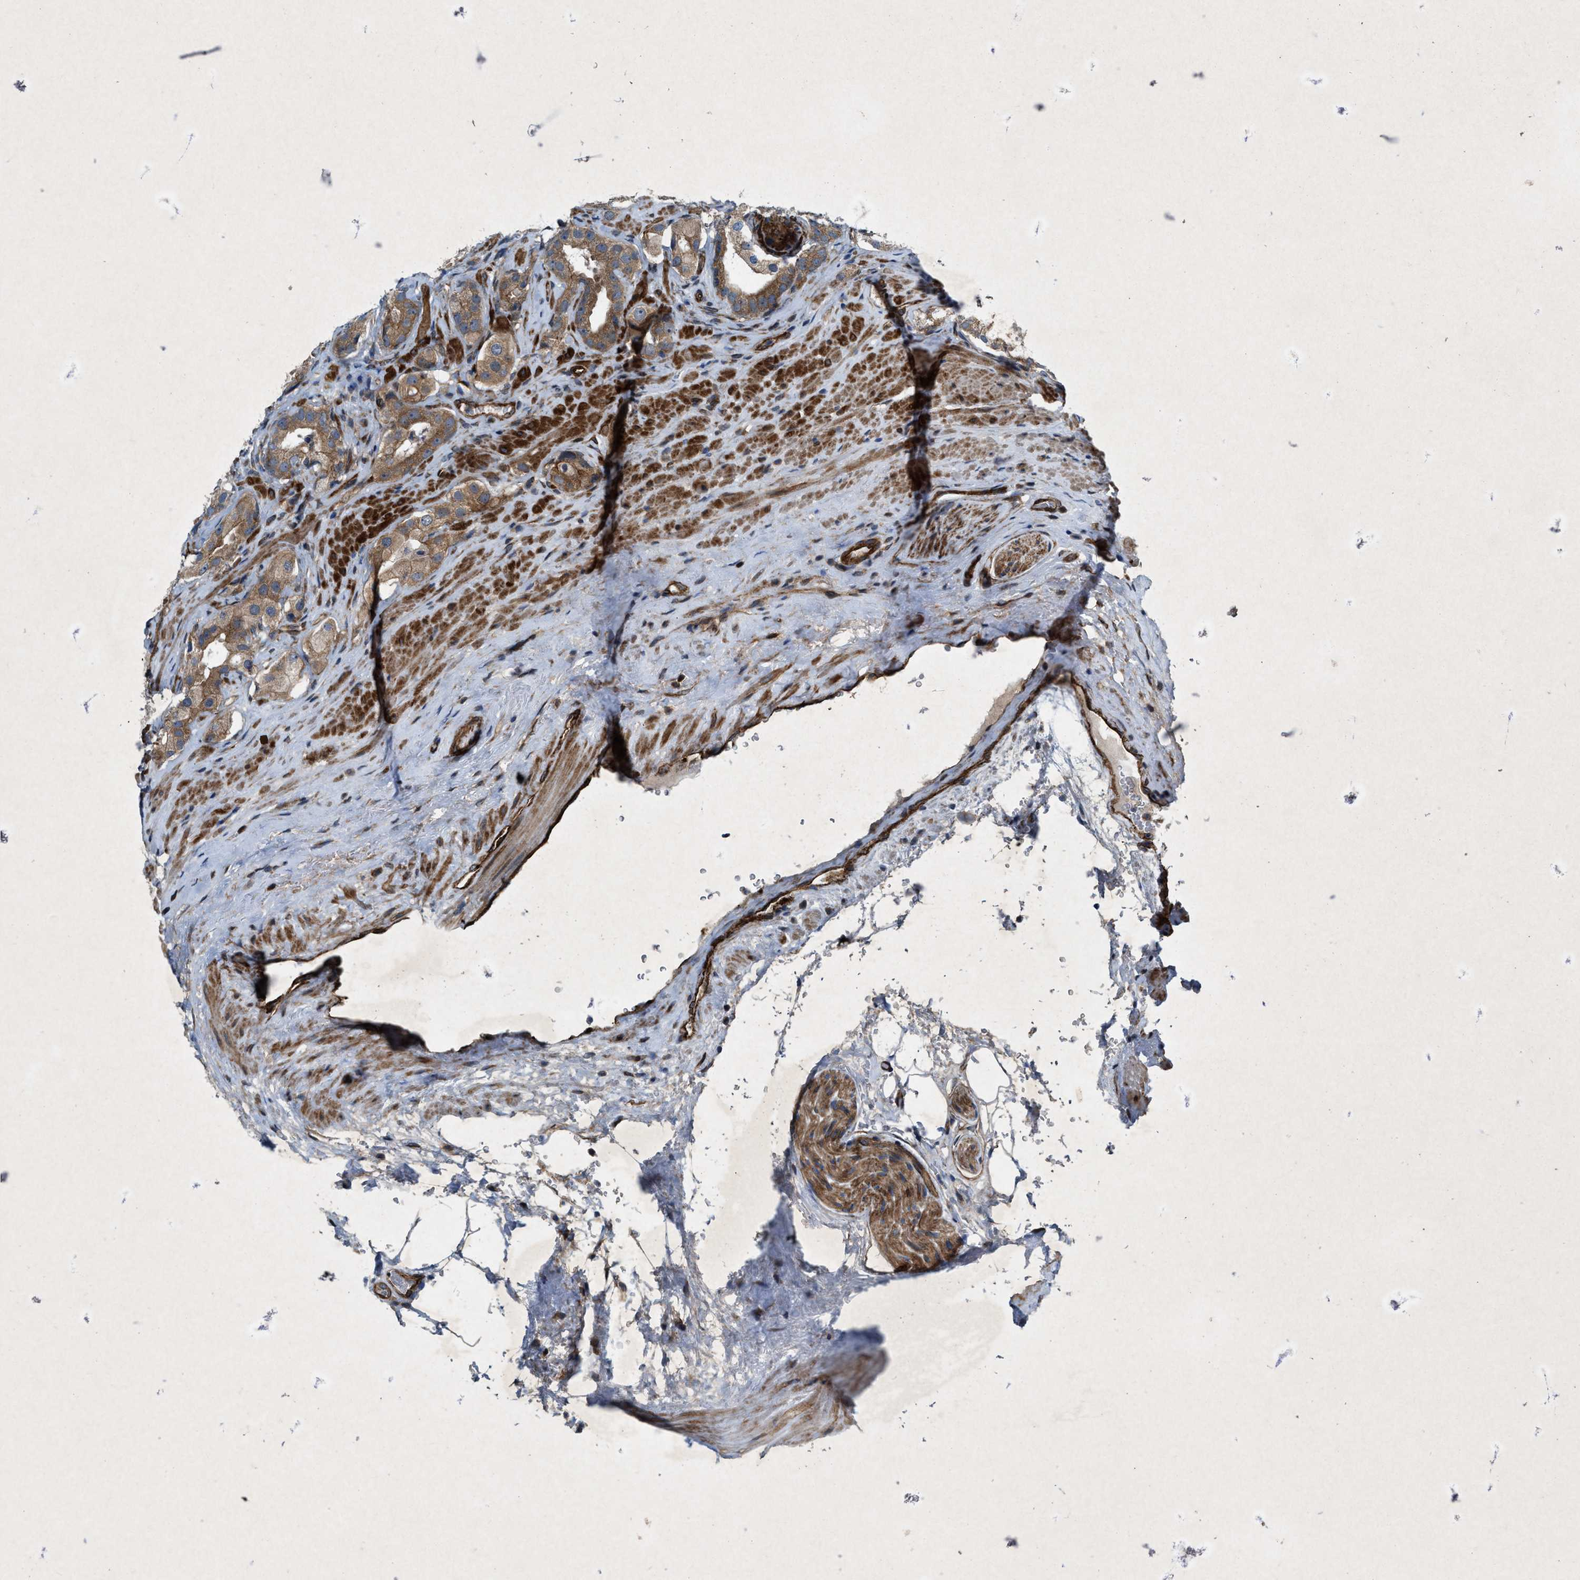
{"staining": {"intensity": "moderate", "quantity": ">75%", "location": "cytoplasmic/membranous"}, "tissue": "prostate cancer", "cell_type": "Tumor cells", "image_type": "cancer", "snomed": [{"axis": "morphology", "description": "Adenocarcinoma, High grade"}, {"axis": "topography", "description": "Prostate"}], "caption": "Protein expression analysis of prostate cancer reveals moderate cytoplasmic/membranous staining in about >75% of tumor cells. The protein is stained brown, and the nuclei are stained in blue (DAB (3,3'-diaminobenzidine) IHC with brightfield microscopy, high magnification).", "gene": "URGCP", "patient": {"sex": "male", "age": 63}}